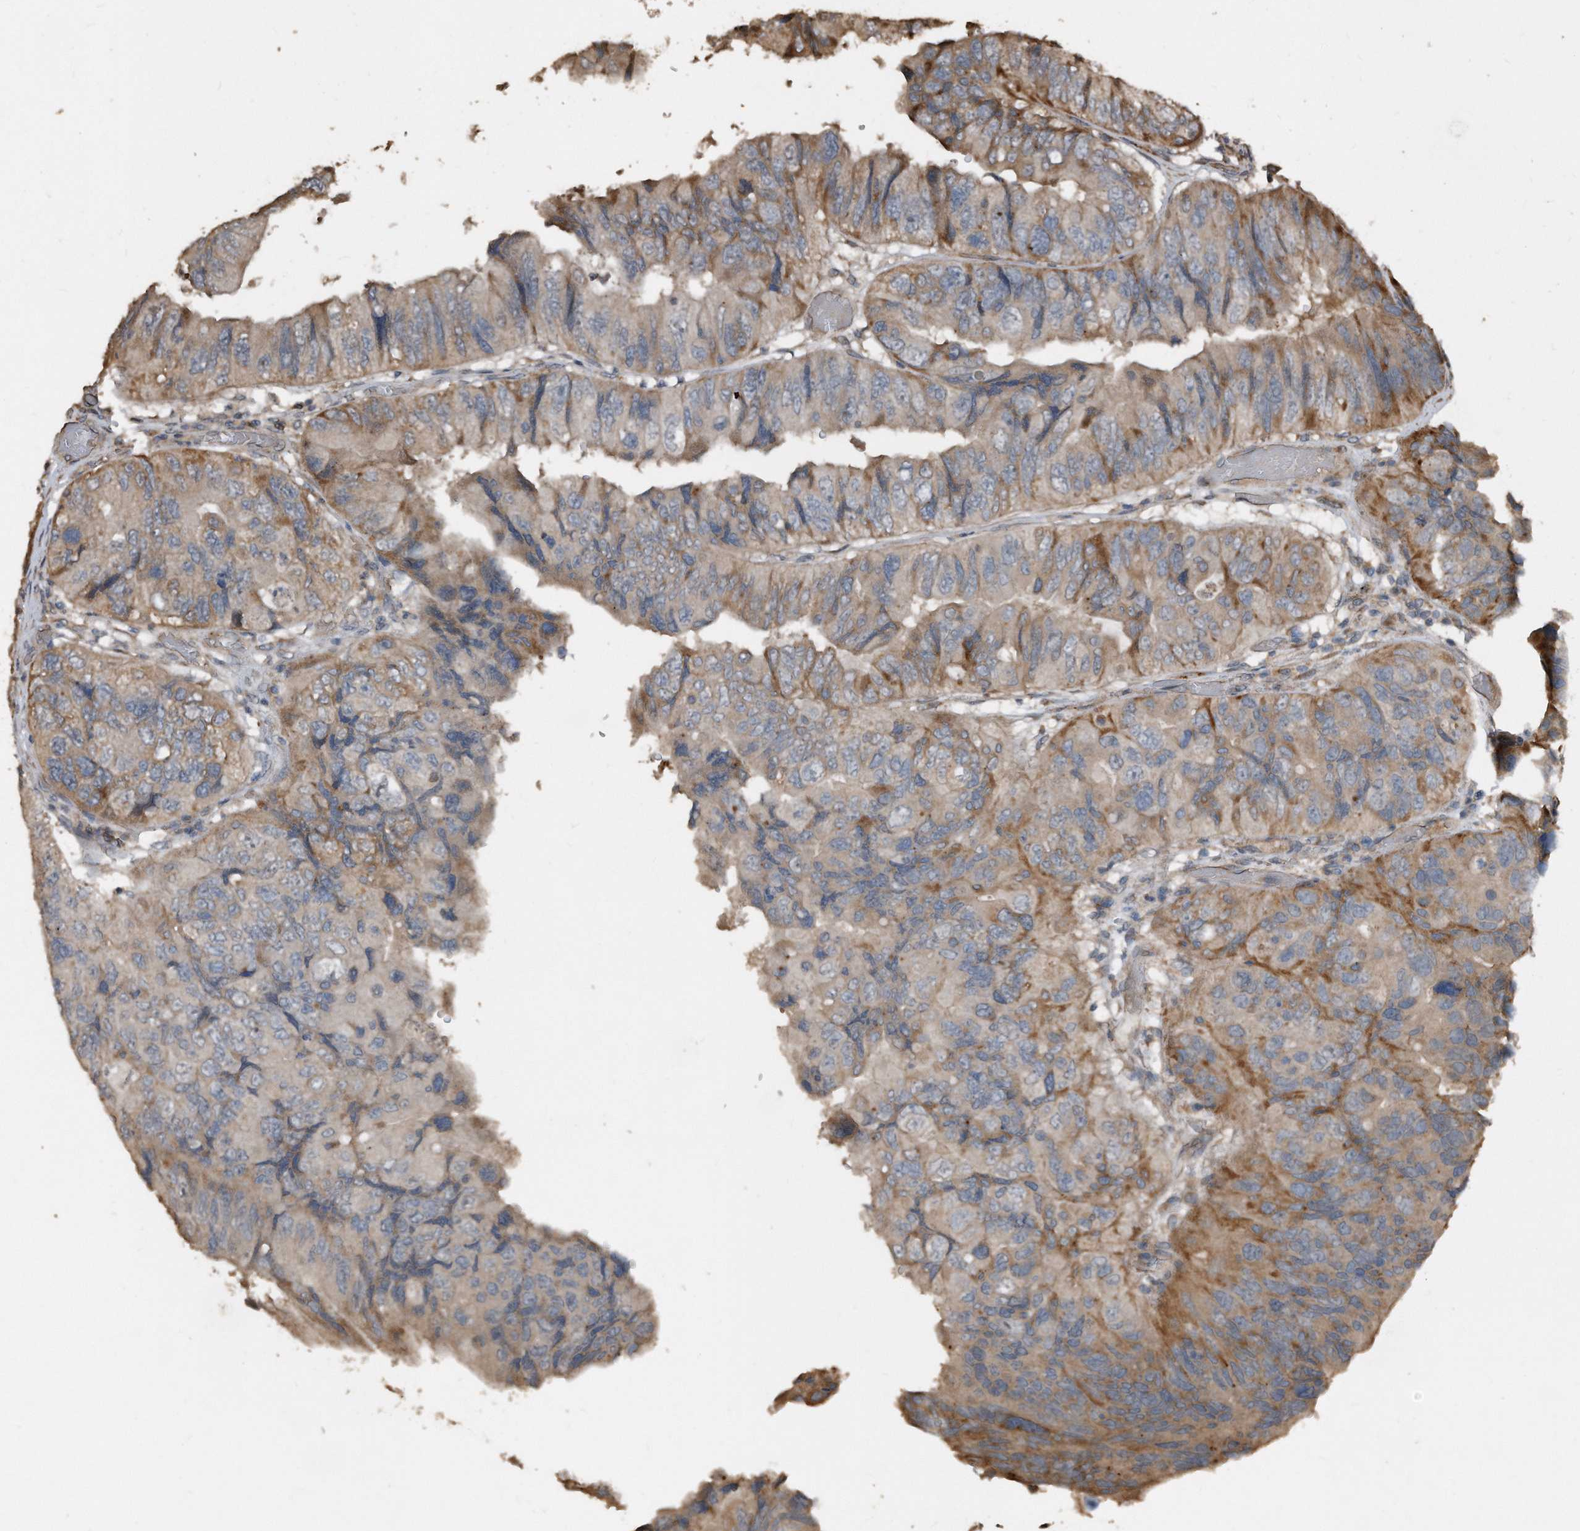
{"staining": {"intensity": "moderate", "quantity": "<25%", "location": "cytoplasmic/membranous"}, "tissue": "colorectal cancer", "cell_type": "Tumor cells", "image_type": "cancer", "snomed": [{"axis": "morphology", "description": "Adenocarcinoma, NOS"}, {"axis": "topography", "description": "Rectum"}], "caption": "Approximately <25% of tumor cells in human colorectal cancer reveal moderate cytoplasmic/membranous protein staining as visualized by brown immunohistochemical staining.", "gene": "ANKRD10", "patient": {"sex": "male", "age": 63}}